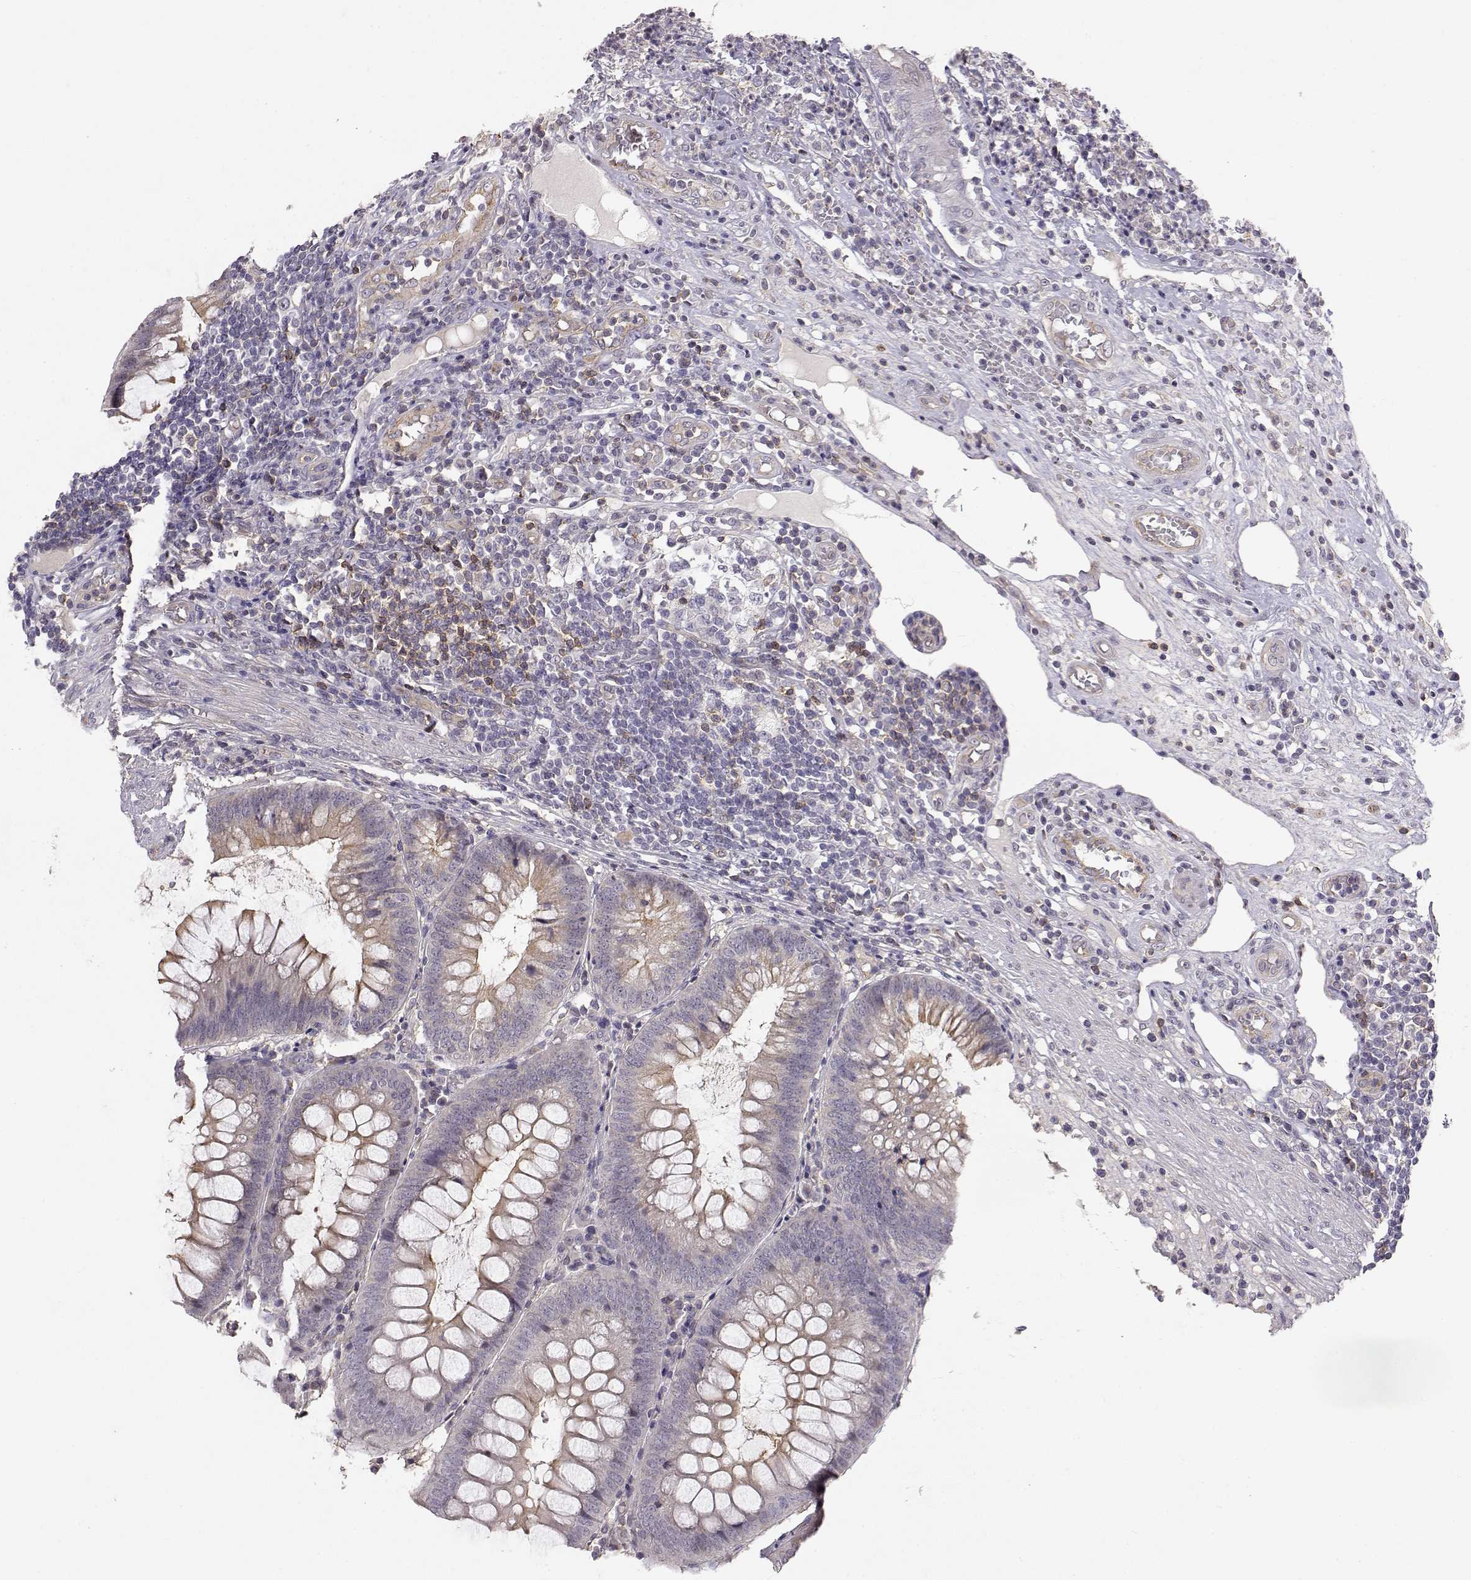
{"staining": {"intensity": "weak", "quantity": "<25%", "location": "cytoplasmic/membranous"}, "tissue": "appendix", "cell_type": "Glandular cells", "image_type": "normal", "snomed": [{"axis": "morphology", "description": "Normal tissue, NOS"}, {"axis": "morphology", "description": "Inflammation, NOS"}, {"axis": "topography", "description": "Appendix"}], "caption": "This is a photomicrograph of immunohistochemistry staining of benign appendix, which shows no staining in glandular cells. (DAB (3,3'-diaminobenzidine) immunohistochemistry with hematoxylin counter stain).", "gene": "IFITM1", "patient": {"sex": "male", "age": 16}}